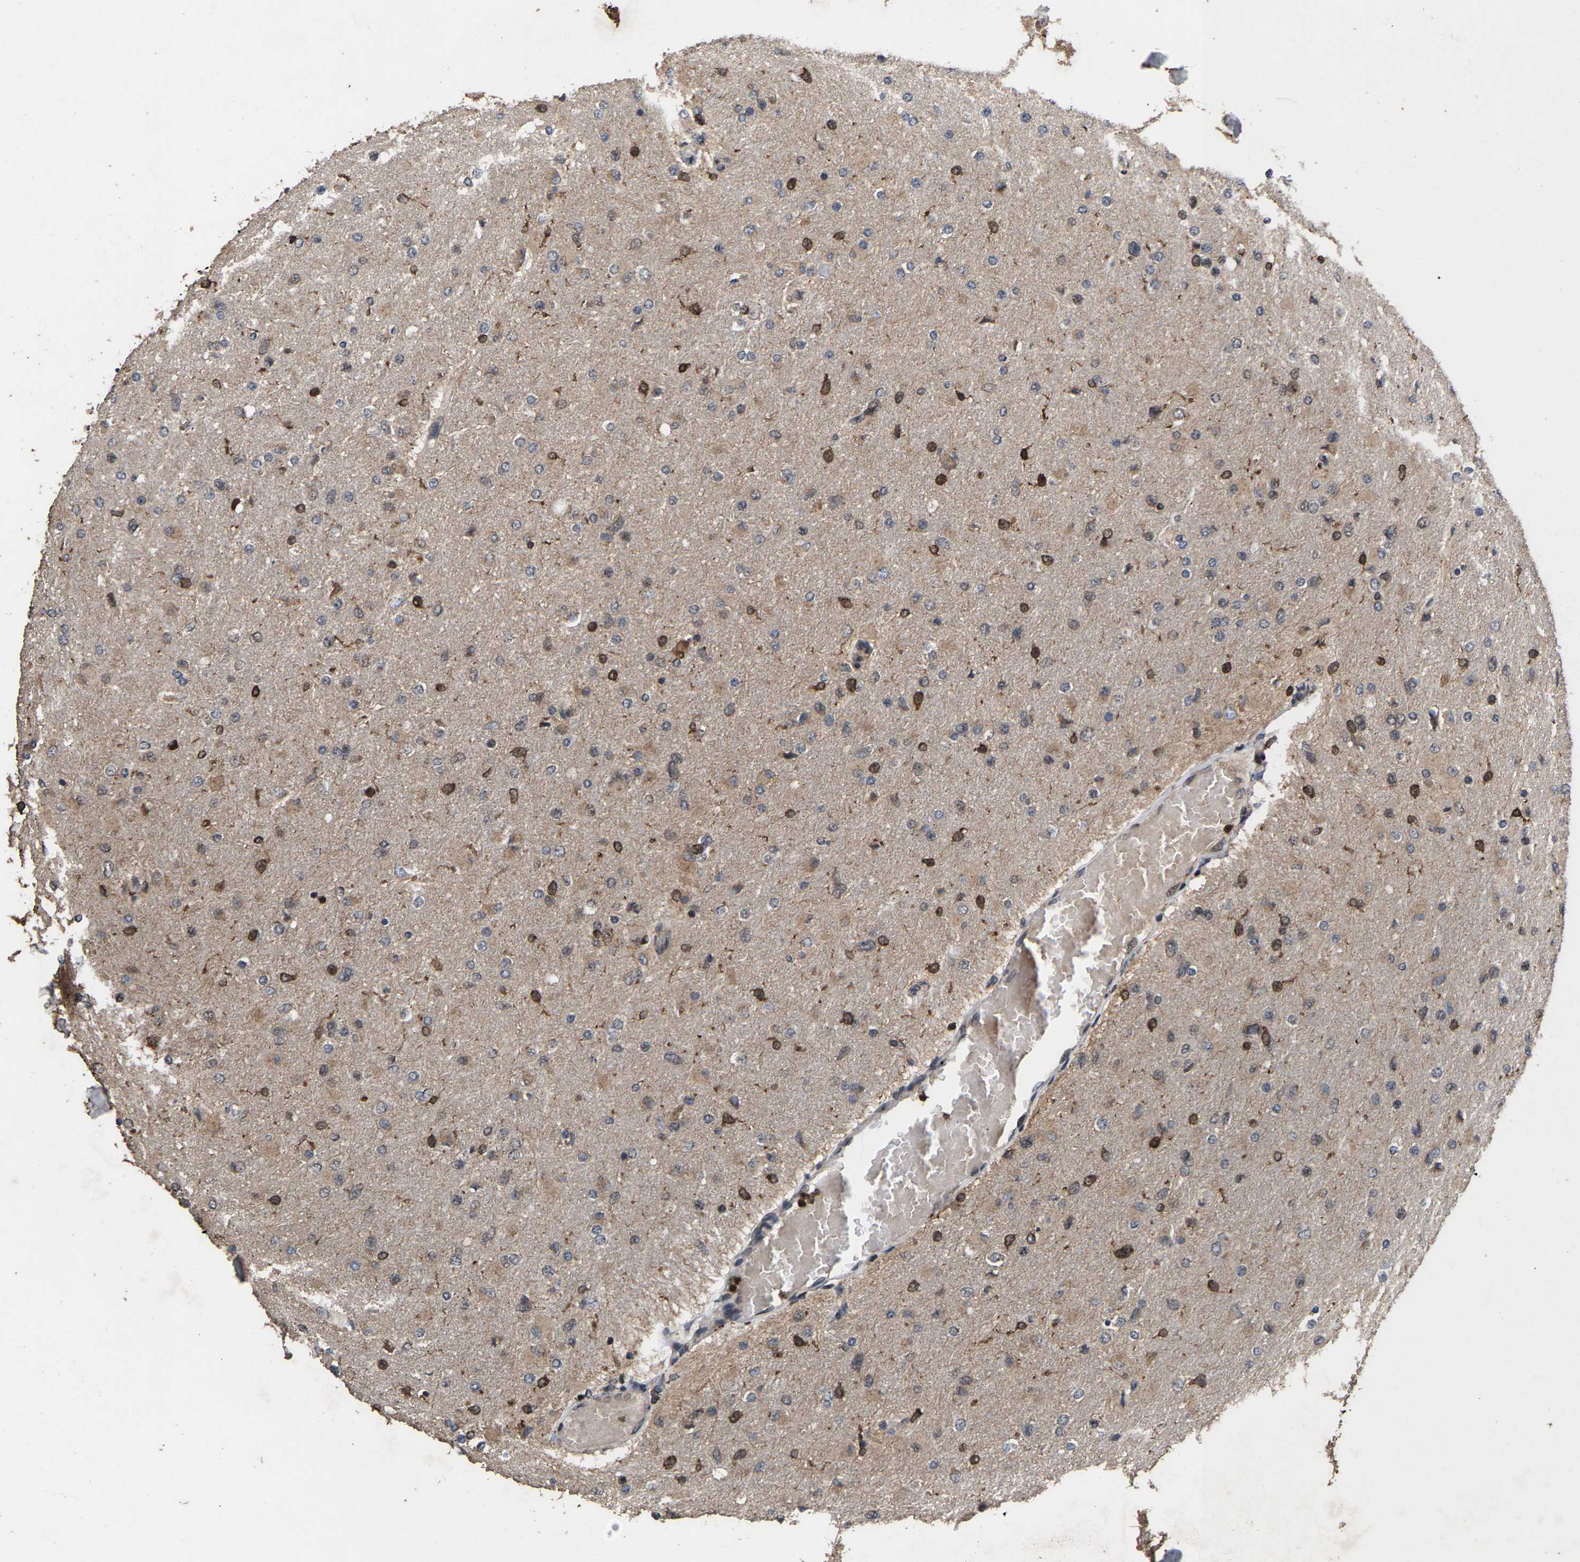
{"staining": {"intensity": "moderate", "quantity": "<25%", "location": "cytoplasmic/membranous,nuclear"}, "tissue": "glioma", "cell_type": "Tumor cells", "image_type": "cancer", "snomed": [{"axis": "morphology", "description": "Glioma, malignant, High grade"}, {"axis": "topography", "description": "Cerebral cortex"}], "caption": "Immunohistochemistry (IHC) histopathology image of neoplastic tissue: high-grade glioma (malignant) stained using IHC exhibits low levels of moderate protein expression localized specifically in the cytoplasmic/membranous and nuclear of tumor cells, appearing as a cytoplasmic/membranous and nuclear brown color.", "gene": "HAUS6", "patient": {"sex": "female", "age": 36}}